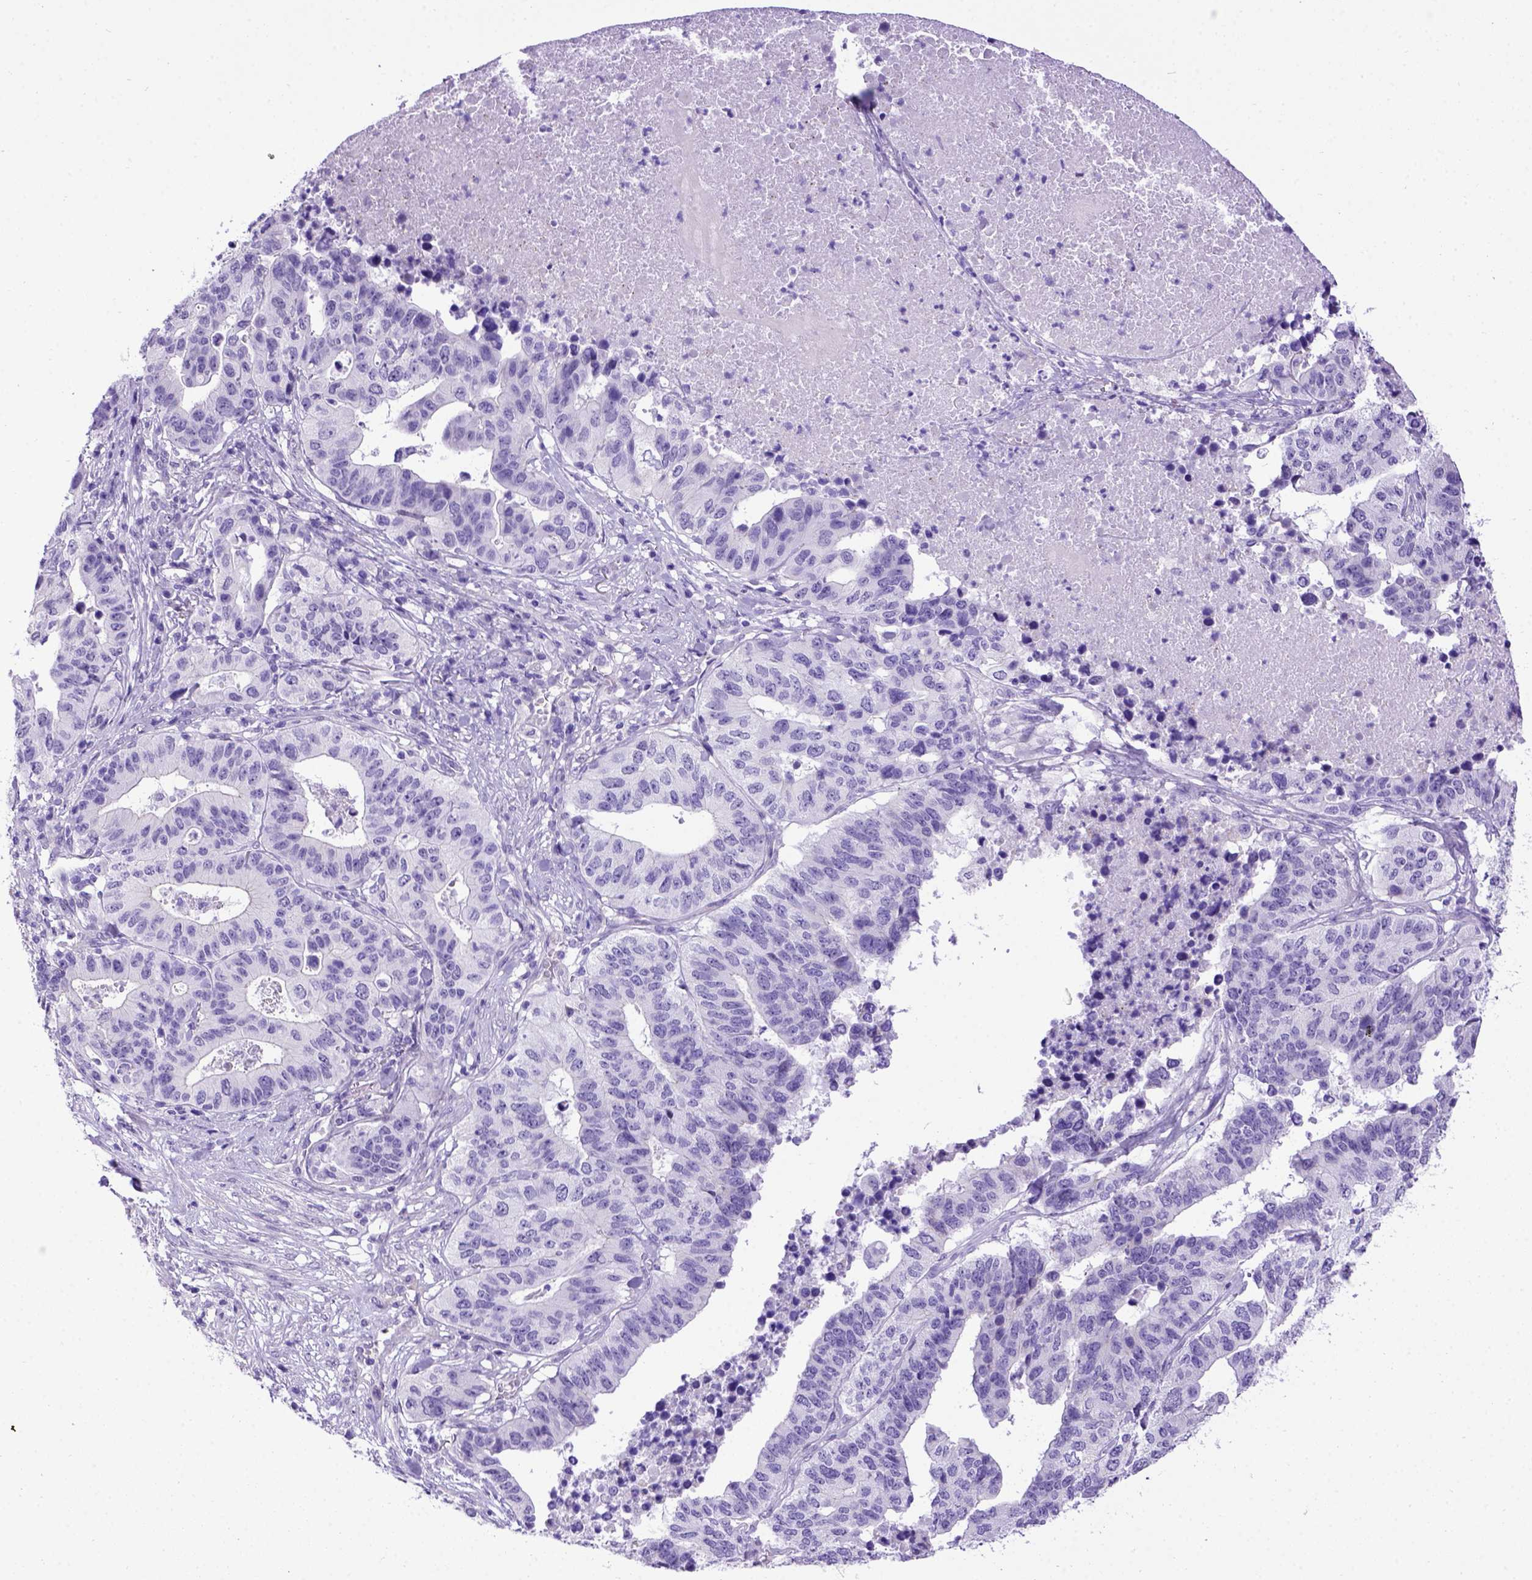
{"staining": {"intensity": "weak", "quantity": "<25%", "location": "cytoplasmic/membranous"}, "tissue": "stomach cancer", "cell_type": "Tumor cells", "image_type": "cancer", "snomed": [{"axis": "morphology", "description": "Adenocarcinoma, NOS"}, {"axis": "topography", "description": "Stomach, upper"}], "caption": "The immunohistochemistry micrograph has no significant staining in tumor cells of stomach cancer tissue. (Immunohistochemistry (ihc), brightfield microscopy, high magnification).", "gene": "ADAM12", "patient": {"sex": "female", "age": 67}}